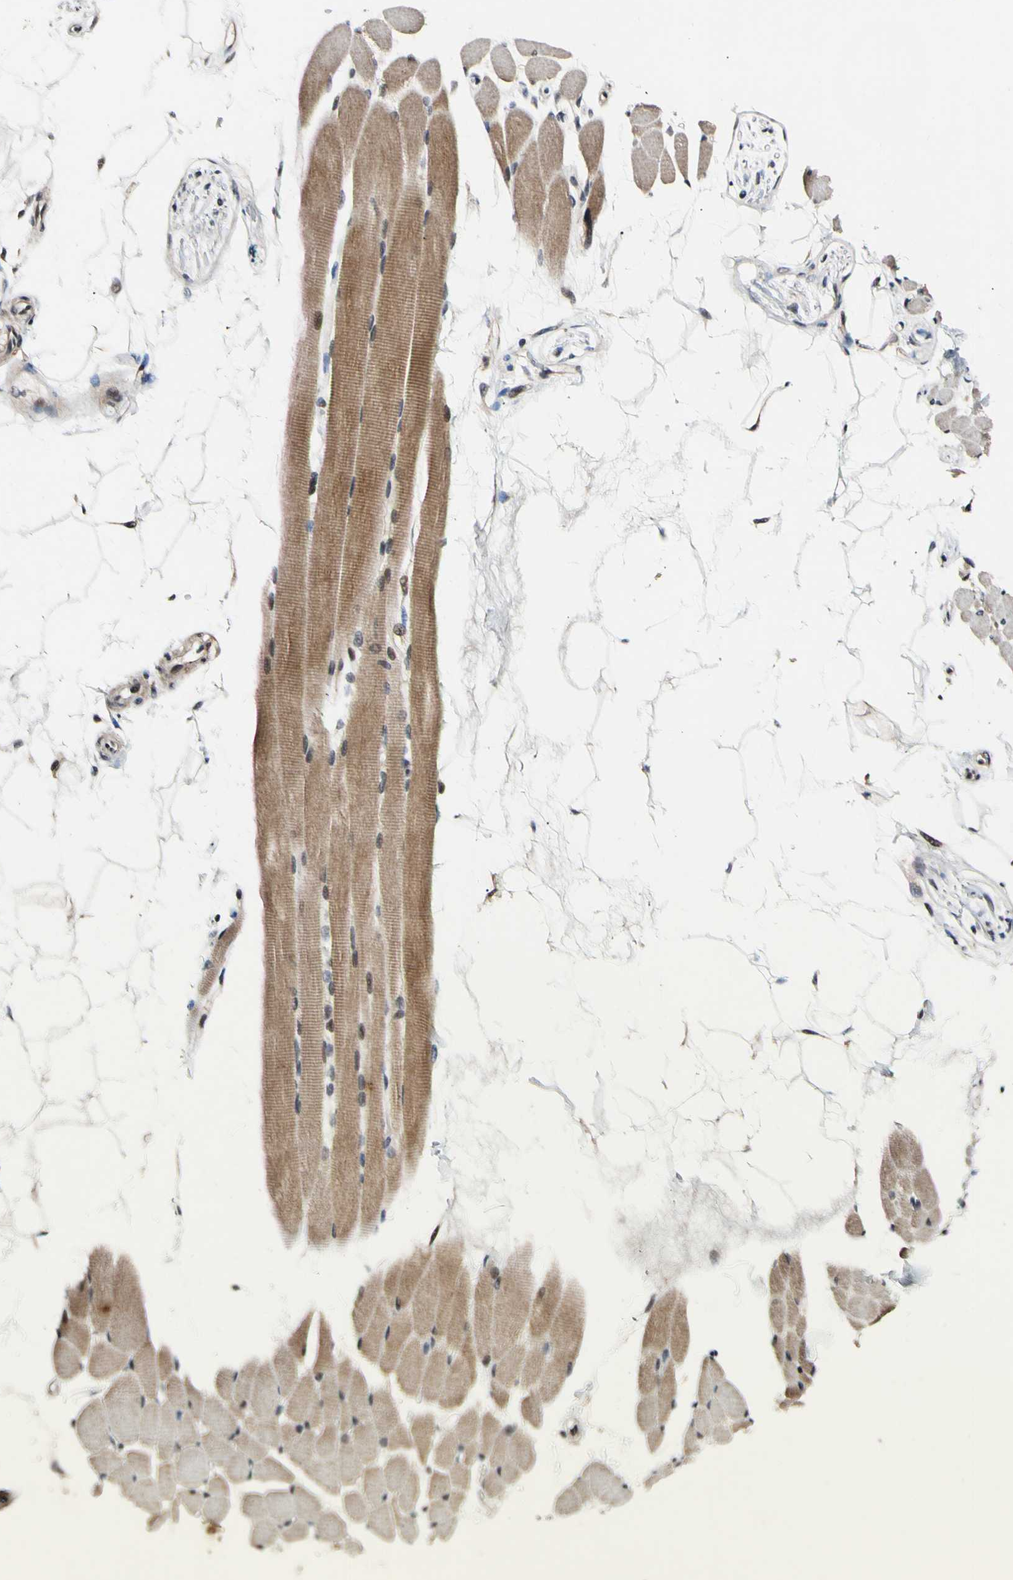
{"staining": {"intensity": "moderate", "quantity": ">75%", "location": "cytoplasmic/membranous,nuclear"}, "tissue": "skeletal muscle", "cell_type": "Myocytes", "image_type": "normal", "snomed": [{"axis": "morphology", "description": "Normal tissue, NOS"}, {"axis": "topography", "description": "Skeletal muscle"}, {"axis": "topography", "description": "Oral tissue"}, {"axis": "topography", "description": "Peripheral nerve tissue"}], "caption": "Immunohistochemistry (DAB) staining of normal skeletal muscle reveals moderate cytoplasmic/membranous,nuclear protein expression in about >75% of myocytes.", "gene": "POLR2F", "patient": {"sex": "female", "age": 84}}